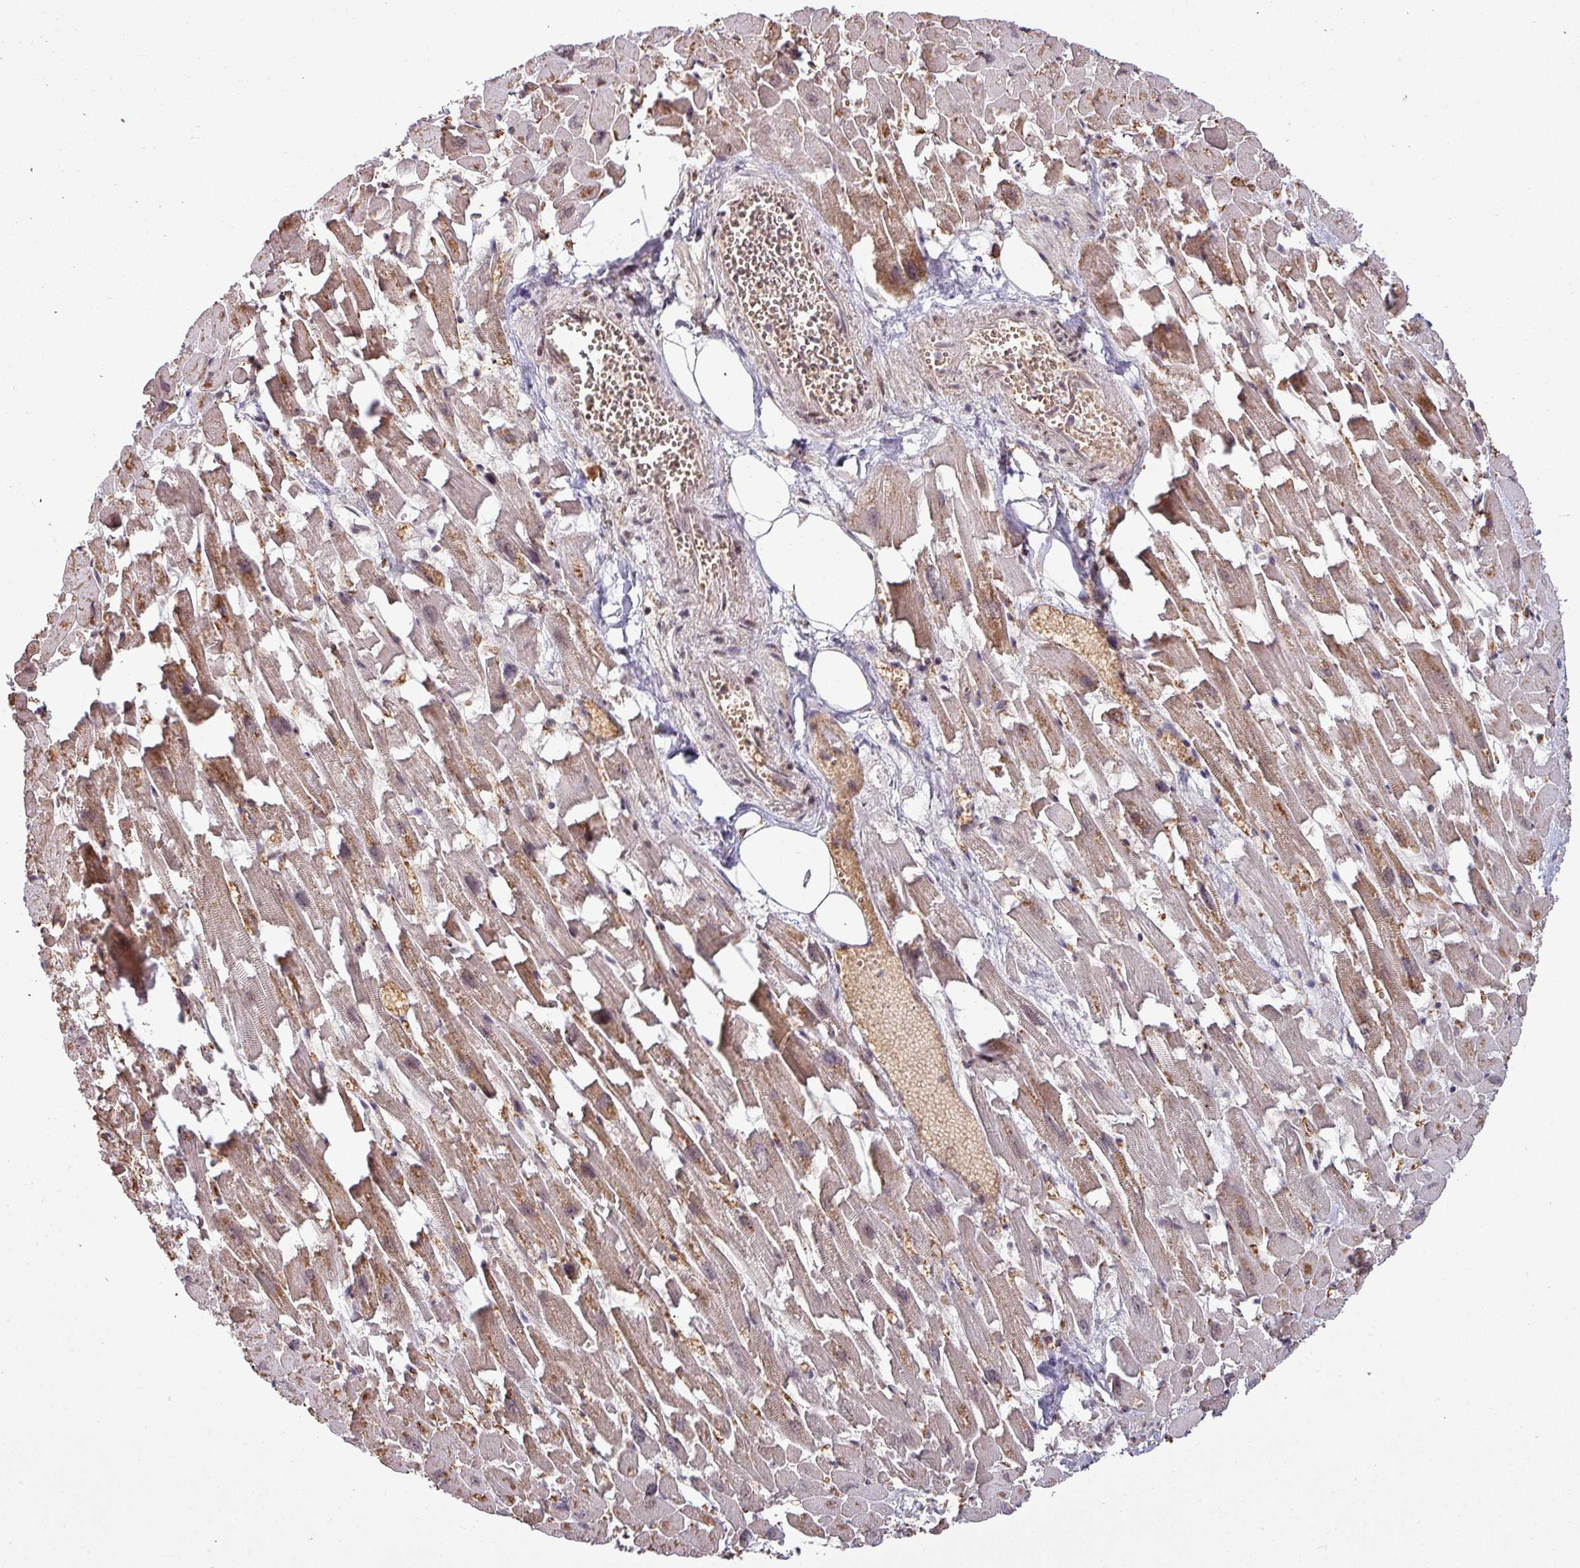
{"staining": {"intensity": "moderate", "quantity": ">75%", "location": "cytoplasmic/membranous"}, "tissue": "heart muscle", "cell_type": "Cardiomyocytes", "image_type": "normal", "snomed": [{"axis": "morphology", "description": "Normal tissue, NOS"}, {"axis": "topography", "description": "Heart"}], "caption": "IHC histopathology image of benign heart muscle: heart muscle stained using IHC demonstrates medium levels of moderate protein expression localized specifically in the cytoplasmic/membranous of cardiomyocytes, appearing as a cytoplasmic/membranous brown color.", "gene": "PHF23", "patient": {"sex": "female", "age": 64}}